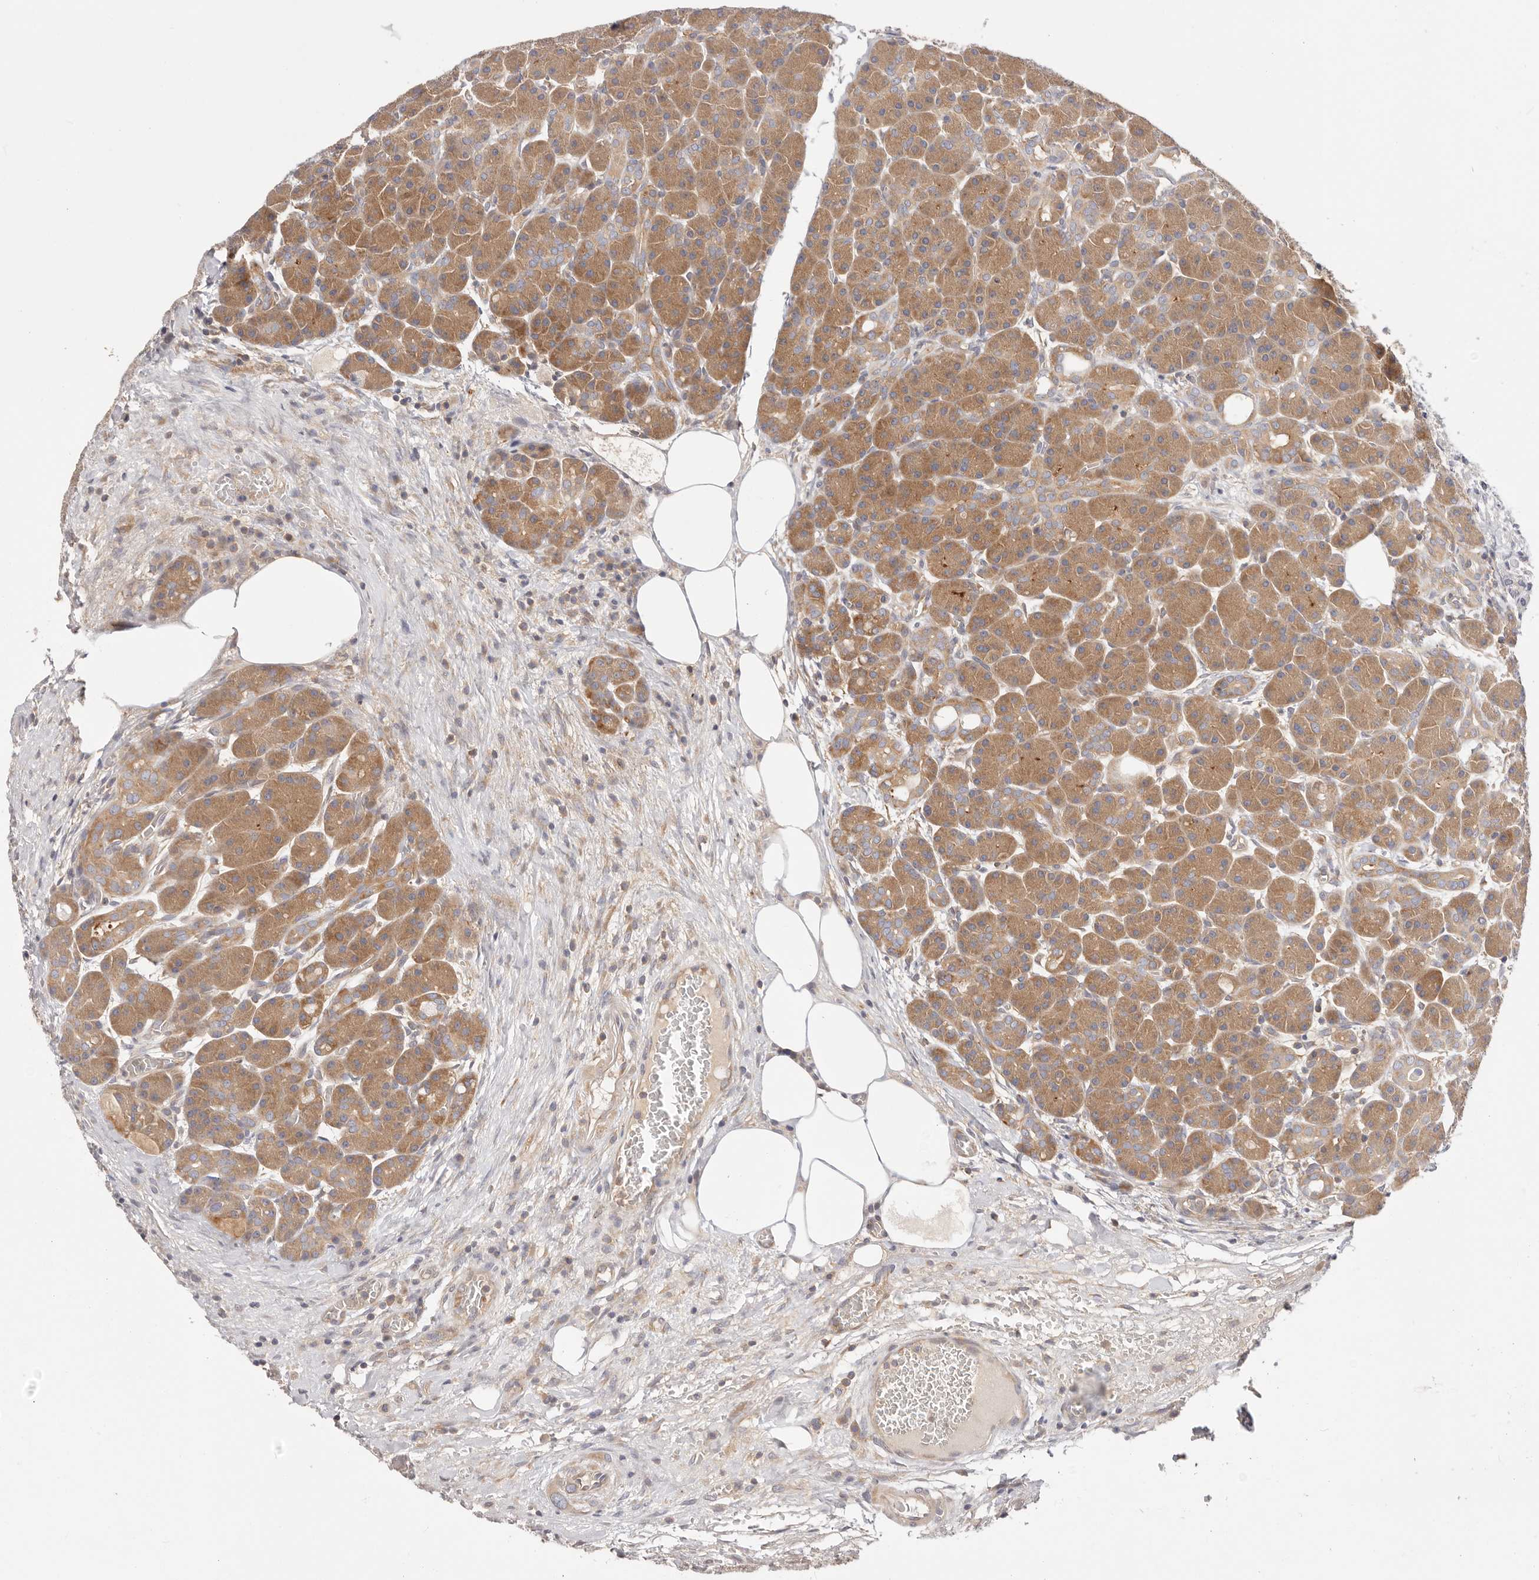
{"staining": {"intensity": "moderate", "quantity": ">75%", "location": "cytoplasmic/membranous"}, "tissue": "pancreas", "cell_type": "Exocrine glandular cells", "image_type": "normal", "snomed": [{"axis": "morphology", "description": "Normal tissue, NOS"}, {"axis": "topography", "description": "Pancreas"}], "caption": "Pancreas stained with DAB immunohistochemistry (IHC) shows medium levels of moderate cytoplasmic/membranous staining in about >75% of exocrine glandular cells.", "gene": "KCMF1", "patient": {"sex": "male", "age": 63}}